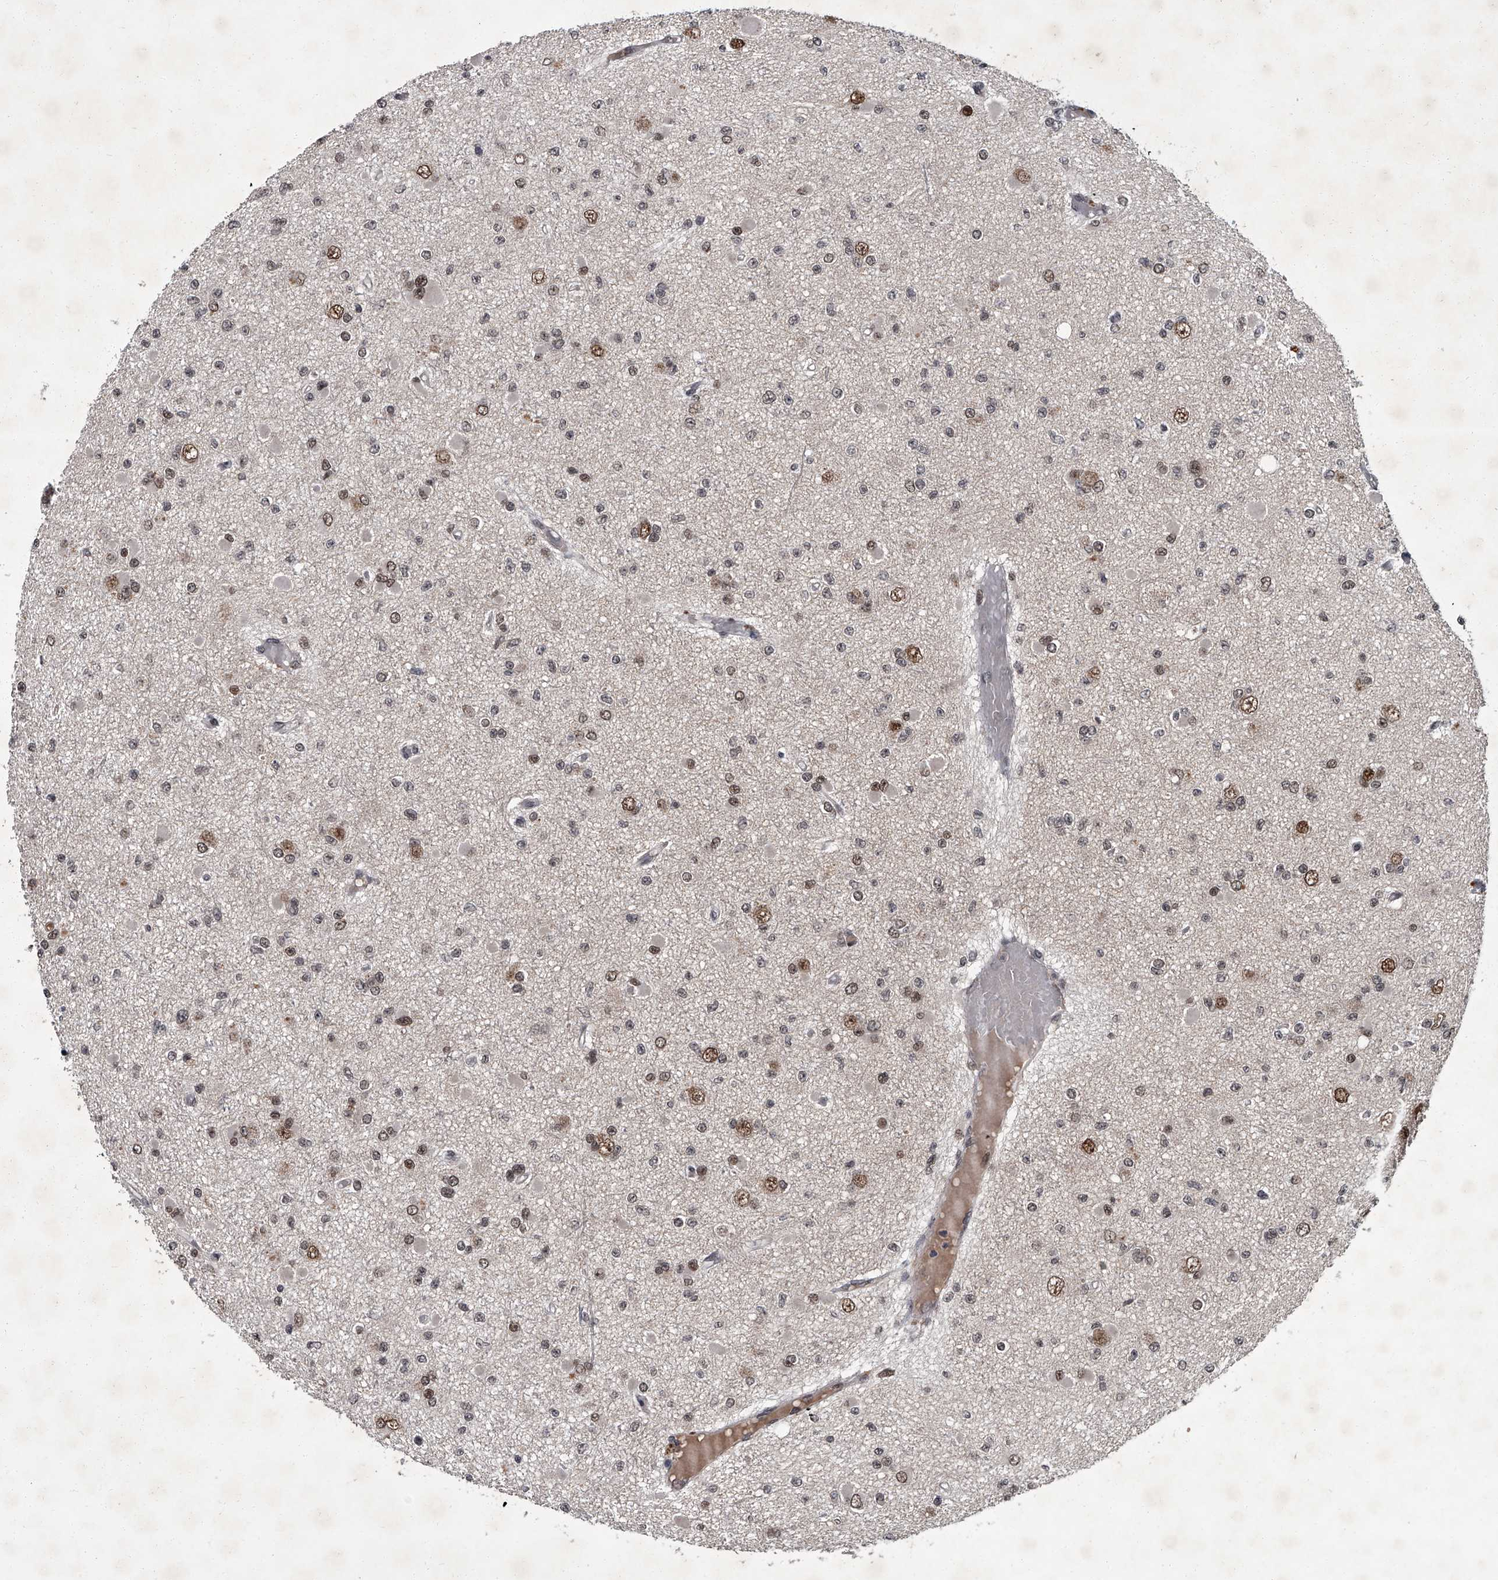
{"staining": {"intensity": "moderate", "quantity": "<25%", "location": "nuclear"}, "tissue": "glioma", "cell_type": "Tumor cells", "image_type": "cancer", "snomed": [{"axis": "morphology", "description": "Glioma, malignant, Low grade"}, {"axis": "topography", "description": "Brain"}], "caption": "Protein staining of malignant glioma (low-grade) tissue demonstrates moderate nuclear positivity in approximately <25% of tumor cells.", "gene": "ZNF518B", "patient": {"sex": "female", "age": 22}}